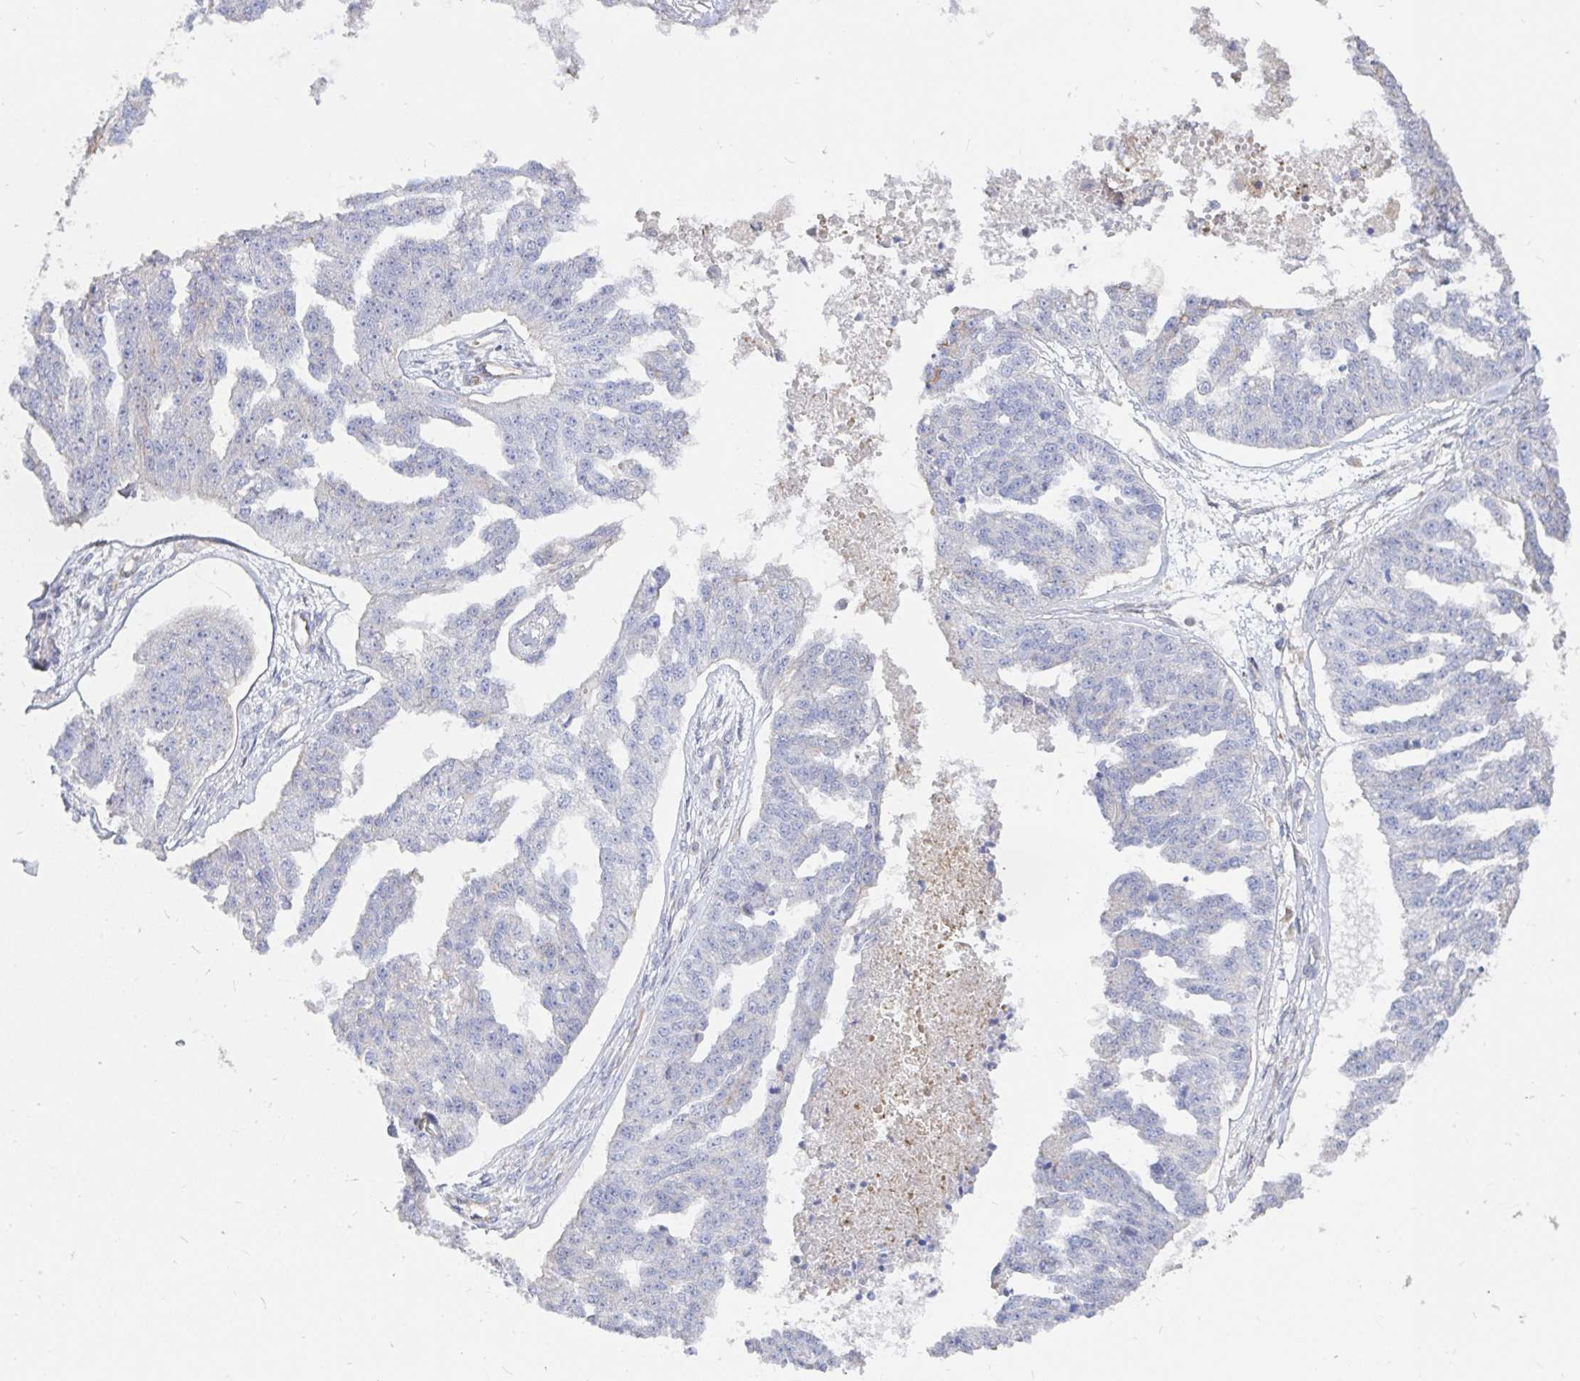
{"staining": {"intensity": "negative", "quantity": "none", "location": "none"}, "tissue": "ovarian cancer", "cell_type": "Tumor cells", "image_type": "cancer", "snomed": [{"axis": "morphology", "description": "Cystadenocarcinoma, serous, NOS"}, {"axis": "topography", "description": "Ovary"}], "caption": "Immunohistochemical staining of ovarian cancer shows no significant staining in tumor cells.", "gene": "KCTD19", "patient": {"sex": "female", "age": 58}}